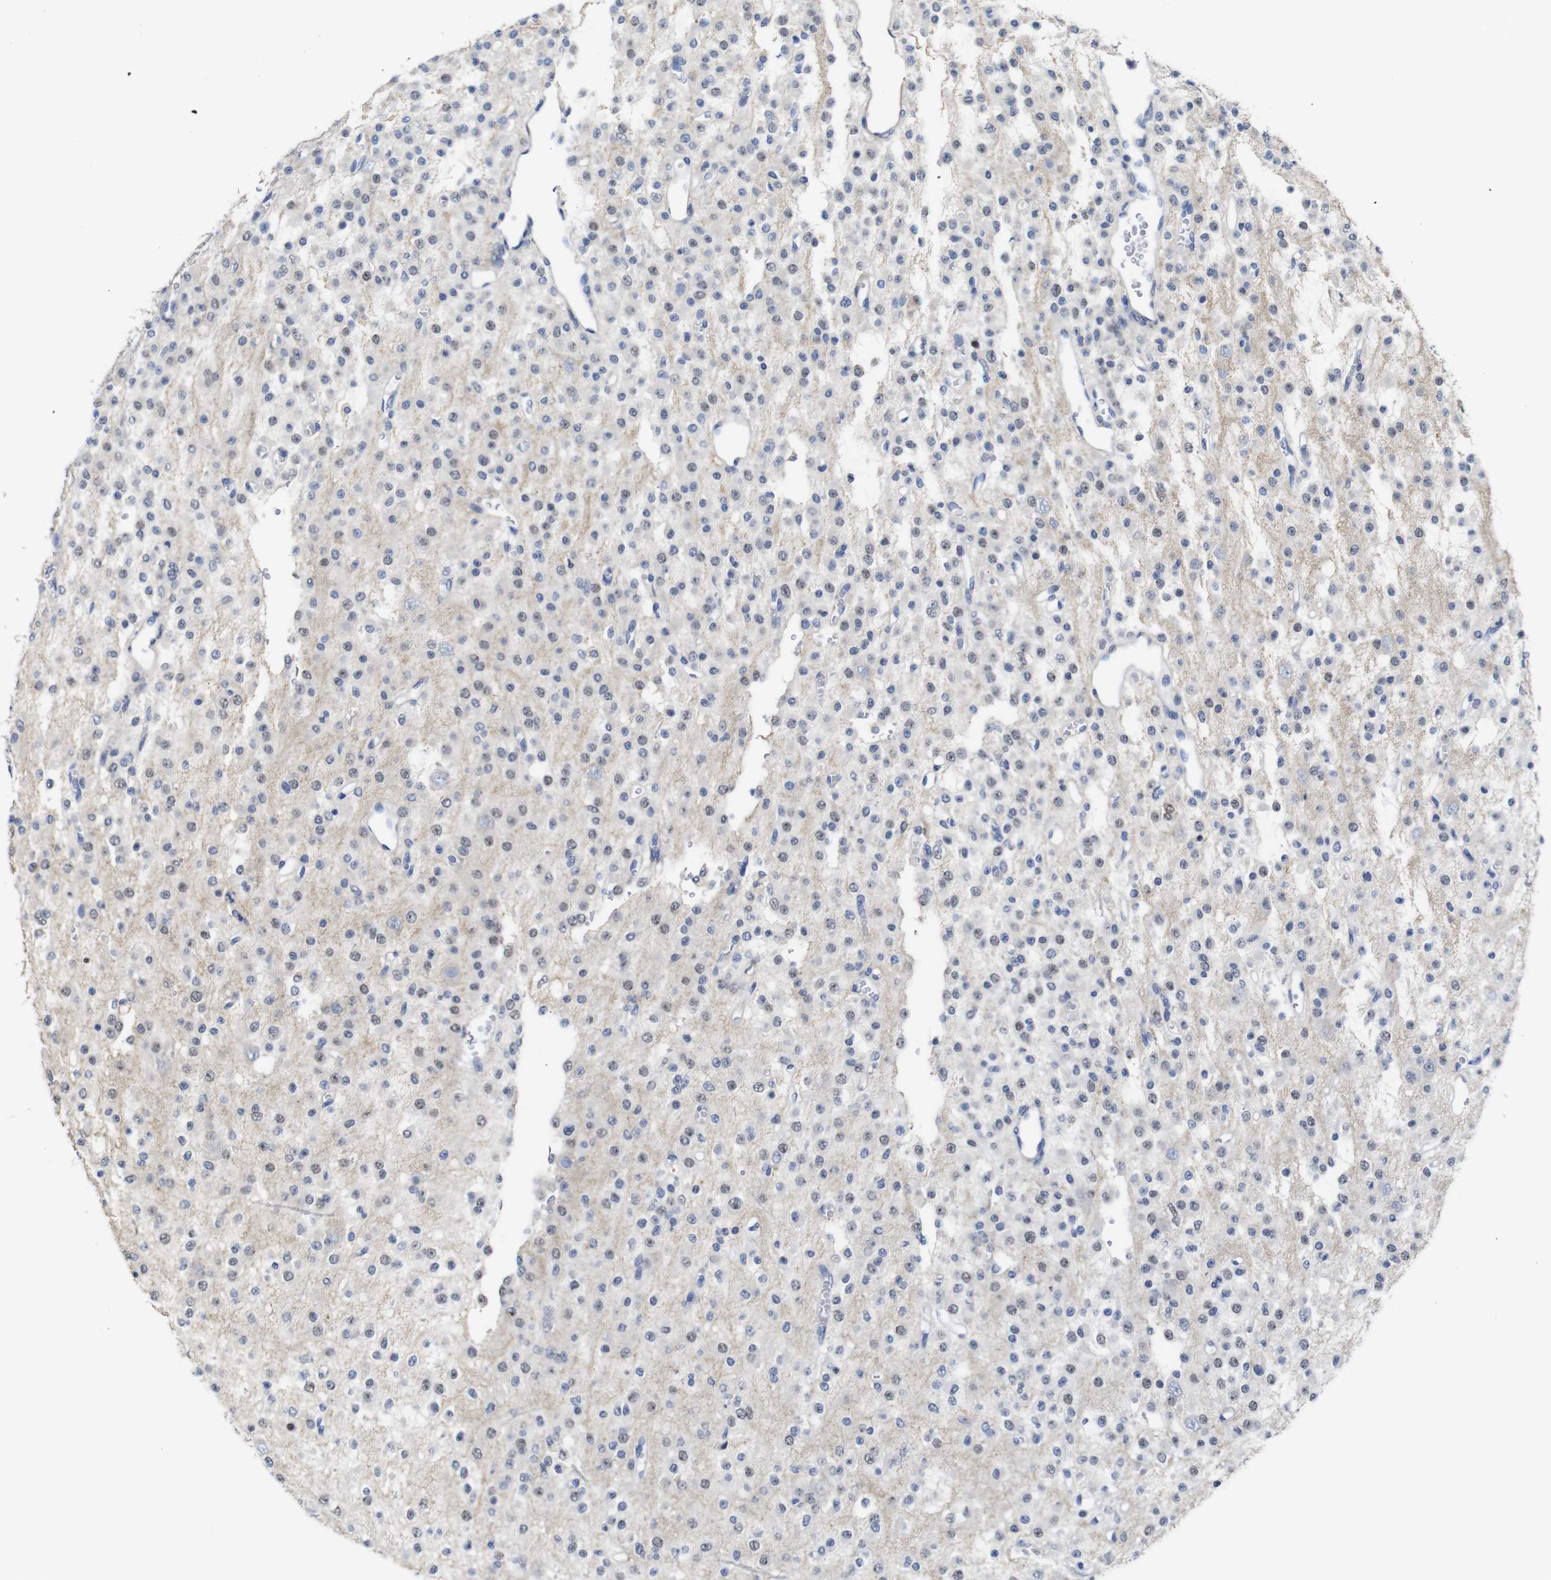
{"staining": {"intensity": "negative", "quantity": "none", "location": "none"}, "tissue": "glioma", "cell_type": "Tumor cells", "image_type": "cancer", "snomed": [{"axis": "morphology", "description": "Glioma, malignant, Low grade"}, {"axis": "topography", "description": "Brain"}], "caption": "Immunohistochemical staining of glioma exhibits no significant staining in tumor cells. (IHC, brightfield microscopy, high magnification).", "gene": "TCEAL9", "patient": {"sex": "male", "age": 38}}